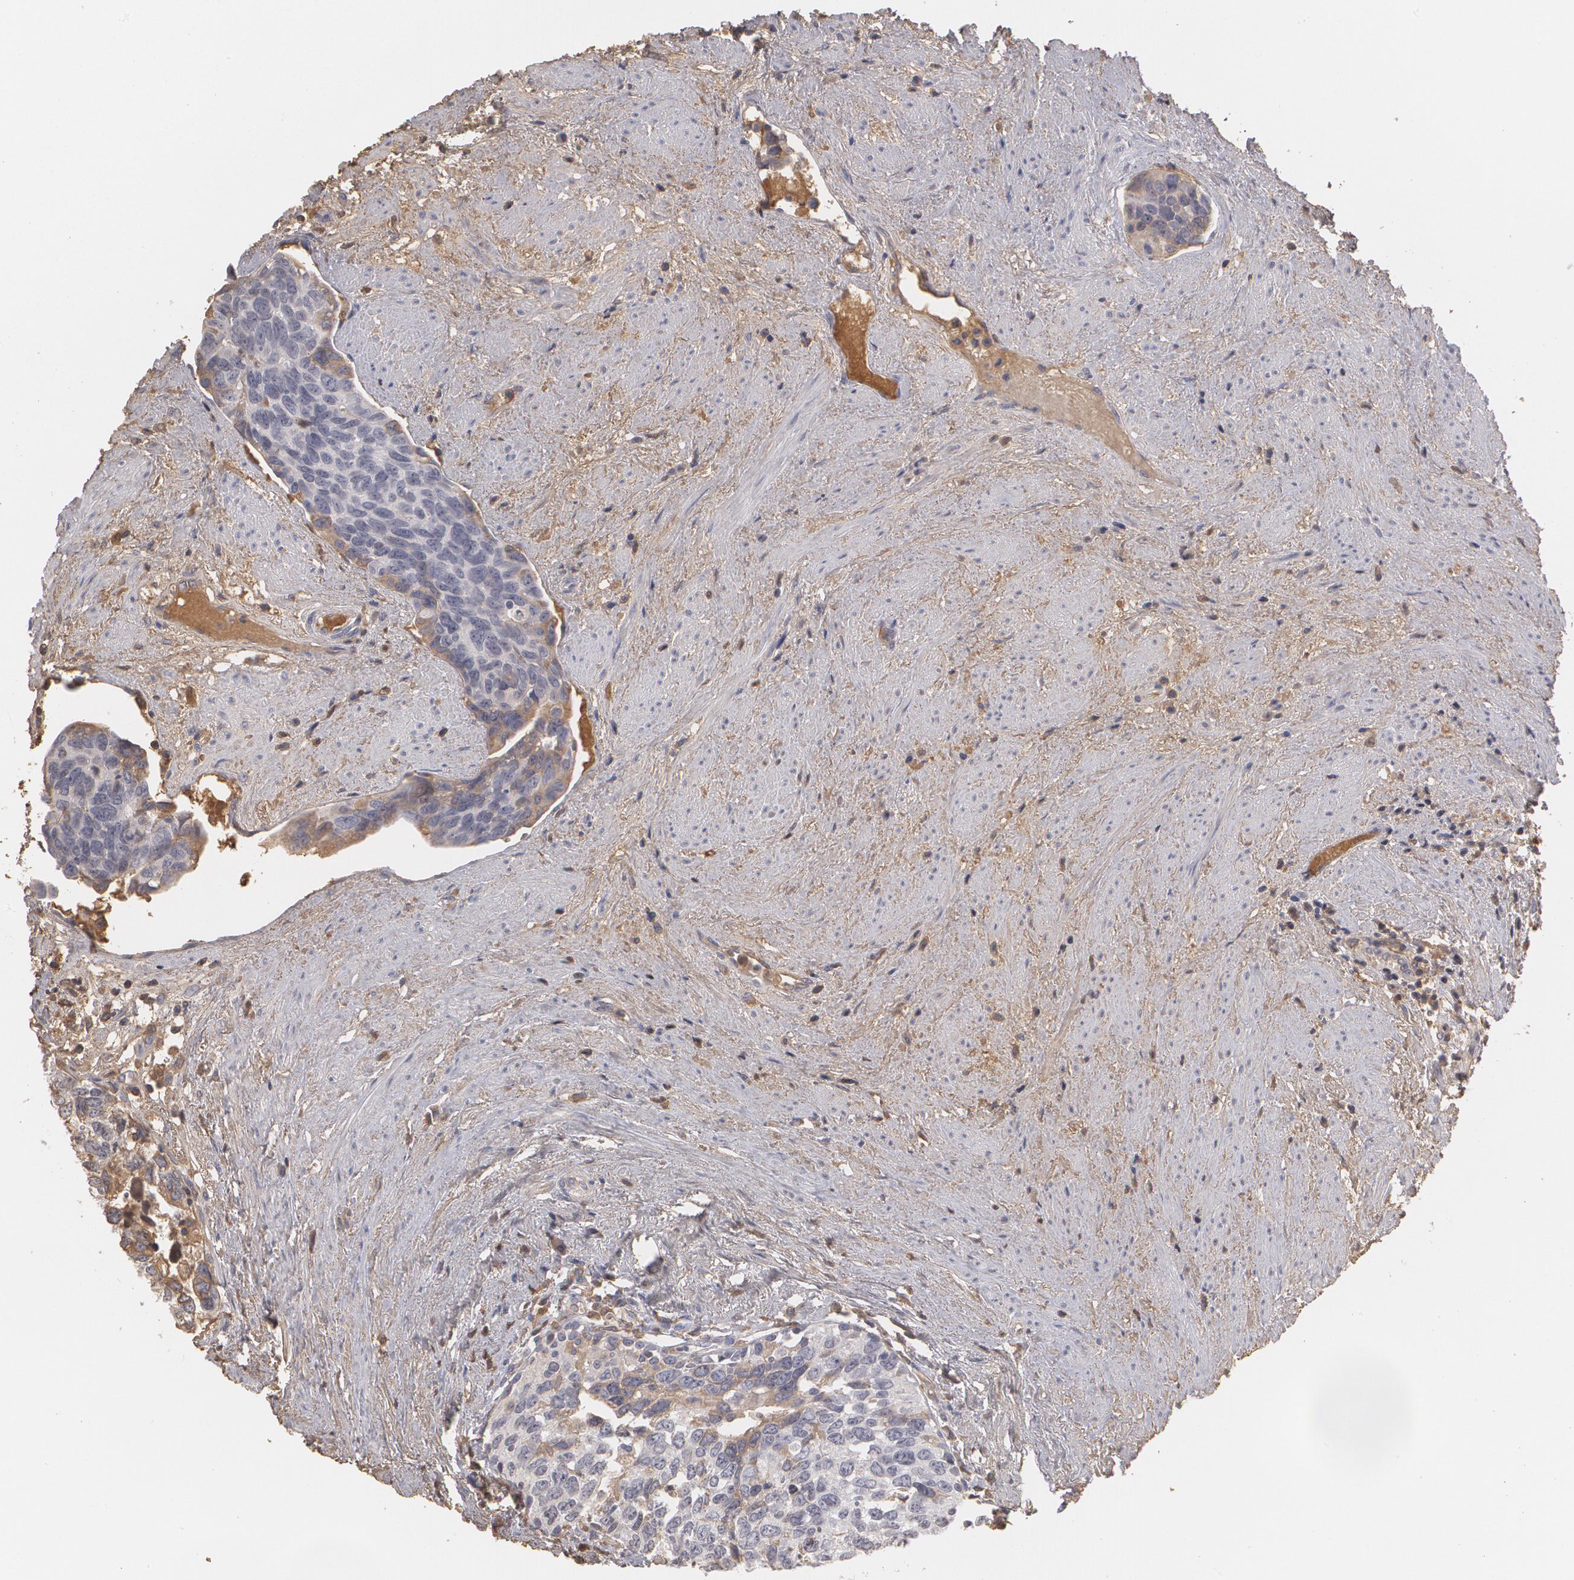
{"staining": {"intensity": "weak", "quantity": "<25%", "location": "cytoplasmic/membranous"}, "tissue": "urothelial cancer", "cell_type": "Tumor cells", "image_type": "cancer", "snomed": [{"axis": "morphology", "description": "Urothelial carcinoma, High grade"}, {"axis": "topography", "description": "Urinary bladder"}], "caption": "The image displays no significant staining in tumor cells of urothelial cancer.", "gene": "SERPINA1", "patient": {"sex": "male", "age": 81}}